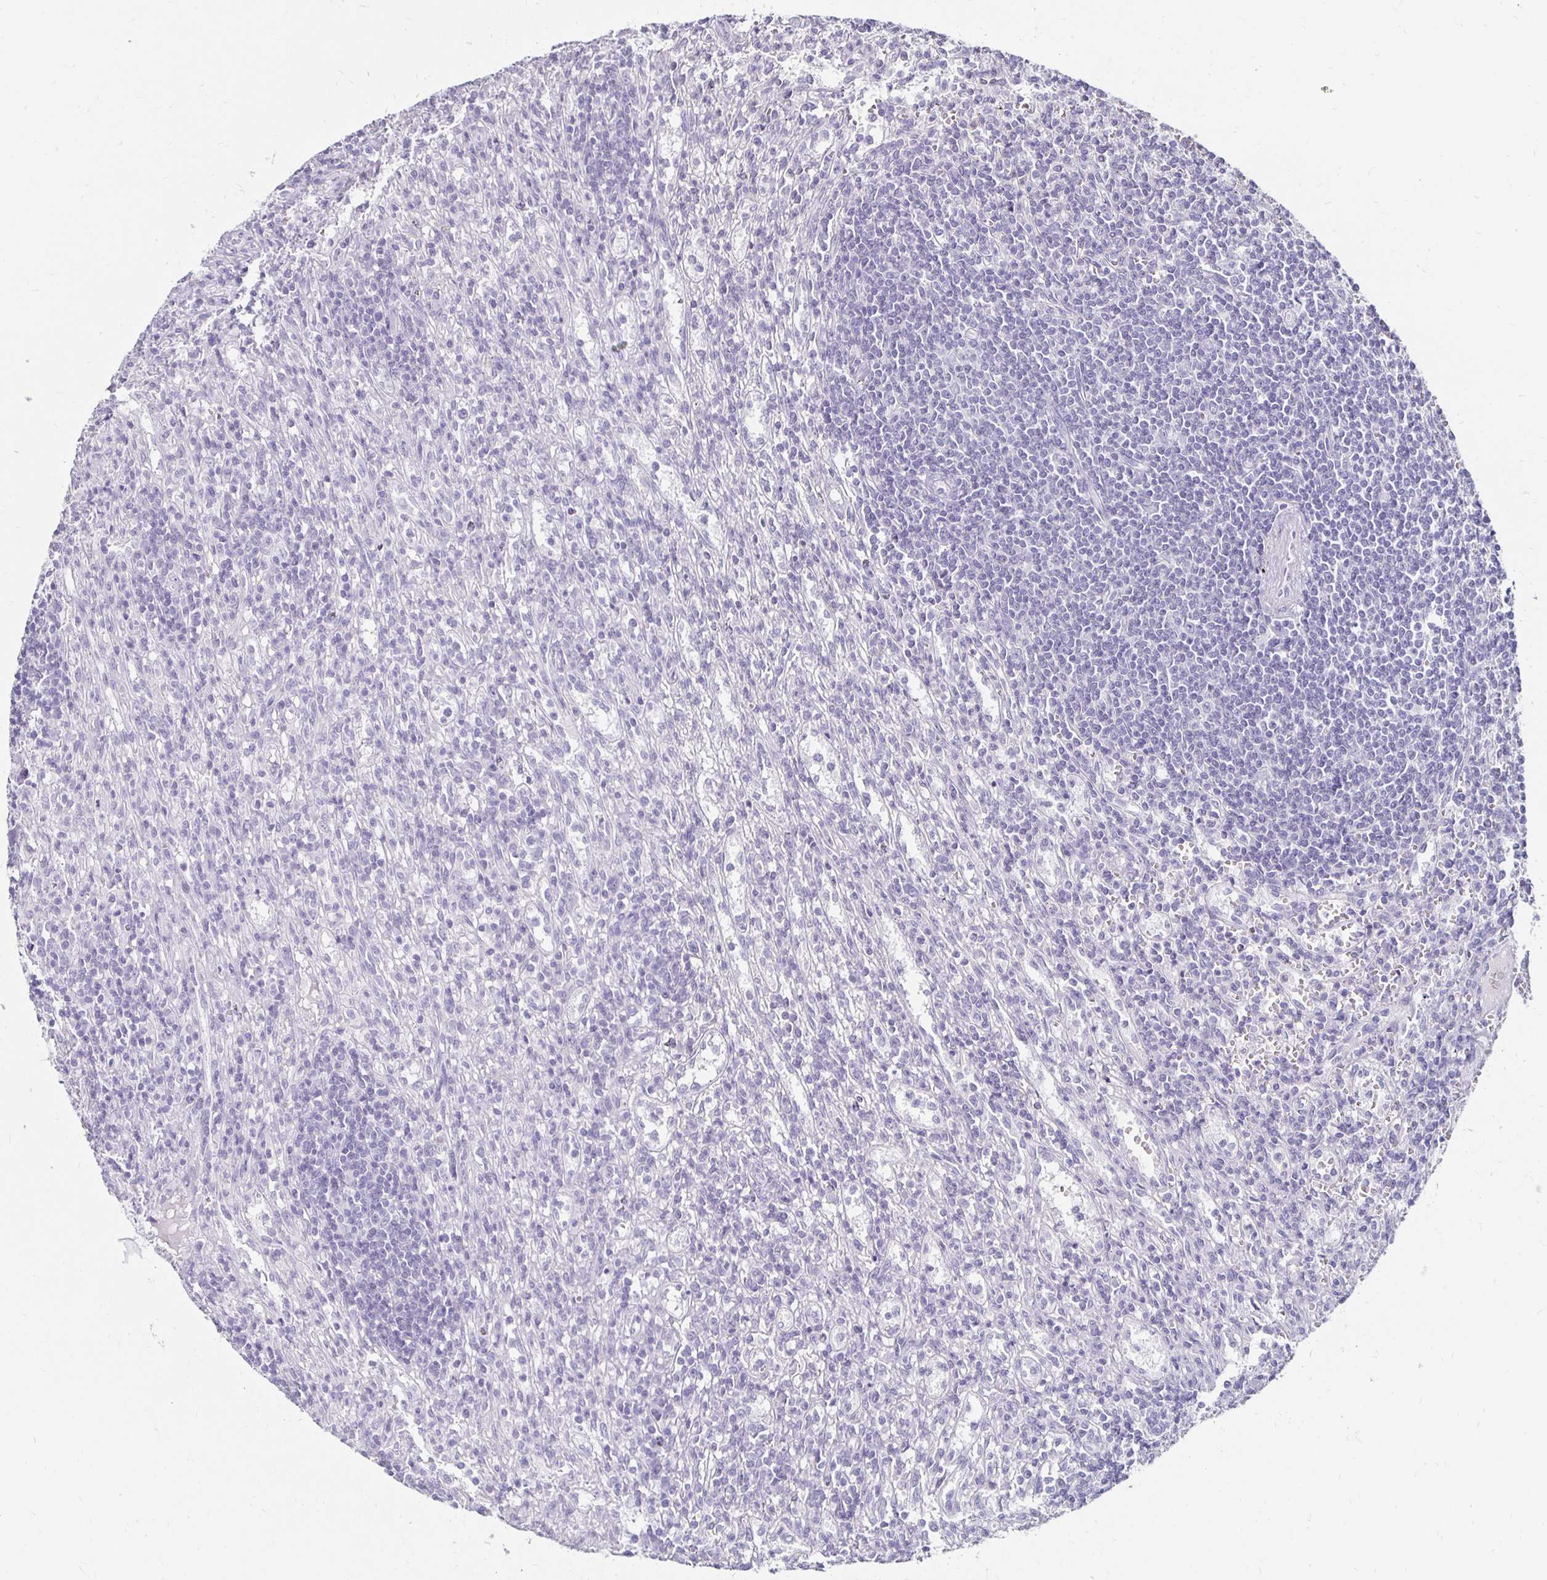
{"staining": {"intensity": "negative", "quantity": "none", "location": "none"}, "tissue": "lymphoma", "cell_type": "Tumor cells", "image_type": "cancer", "snomed": [{"axis": "morphology", "description": "Malignant lymphoma, non-Hodgkin's type, Low grade"}, {"axis": "topography", "description": "Spleen"}], "caption": "IHC of lymphoma displays no expression in tumor cells.", "gene": "TOMM34", "patient": {"sex": "male", "age": 76}}